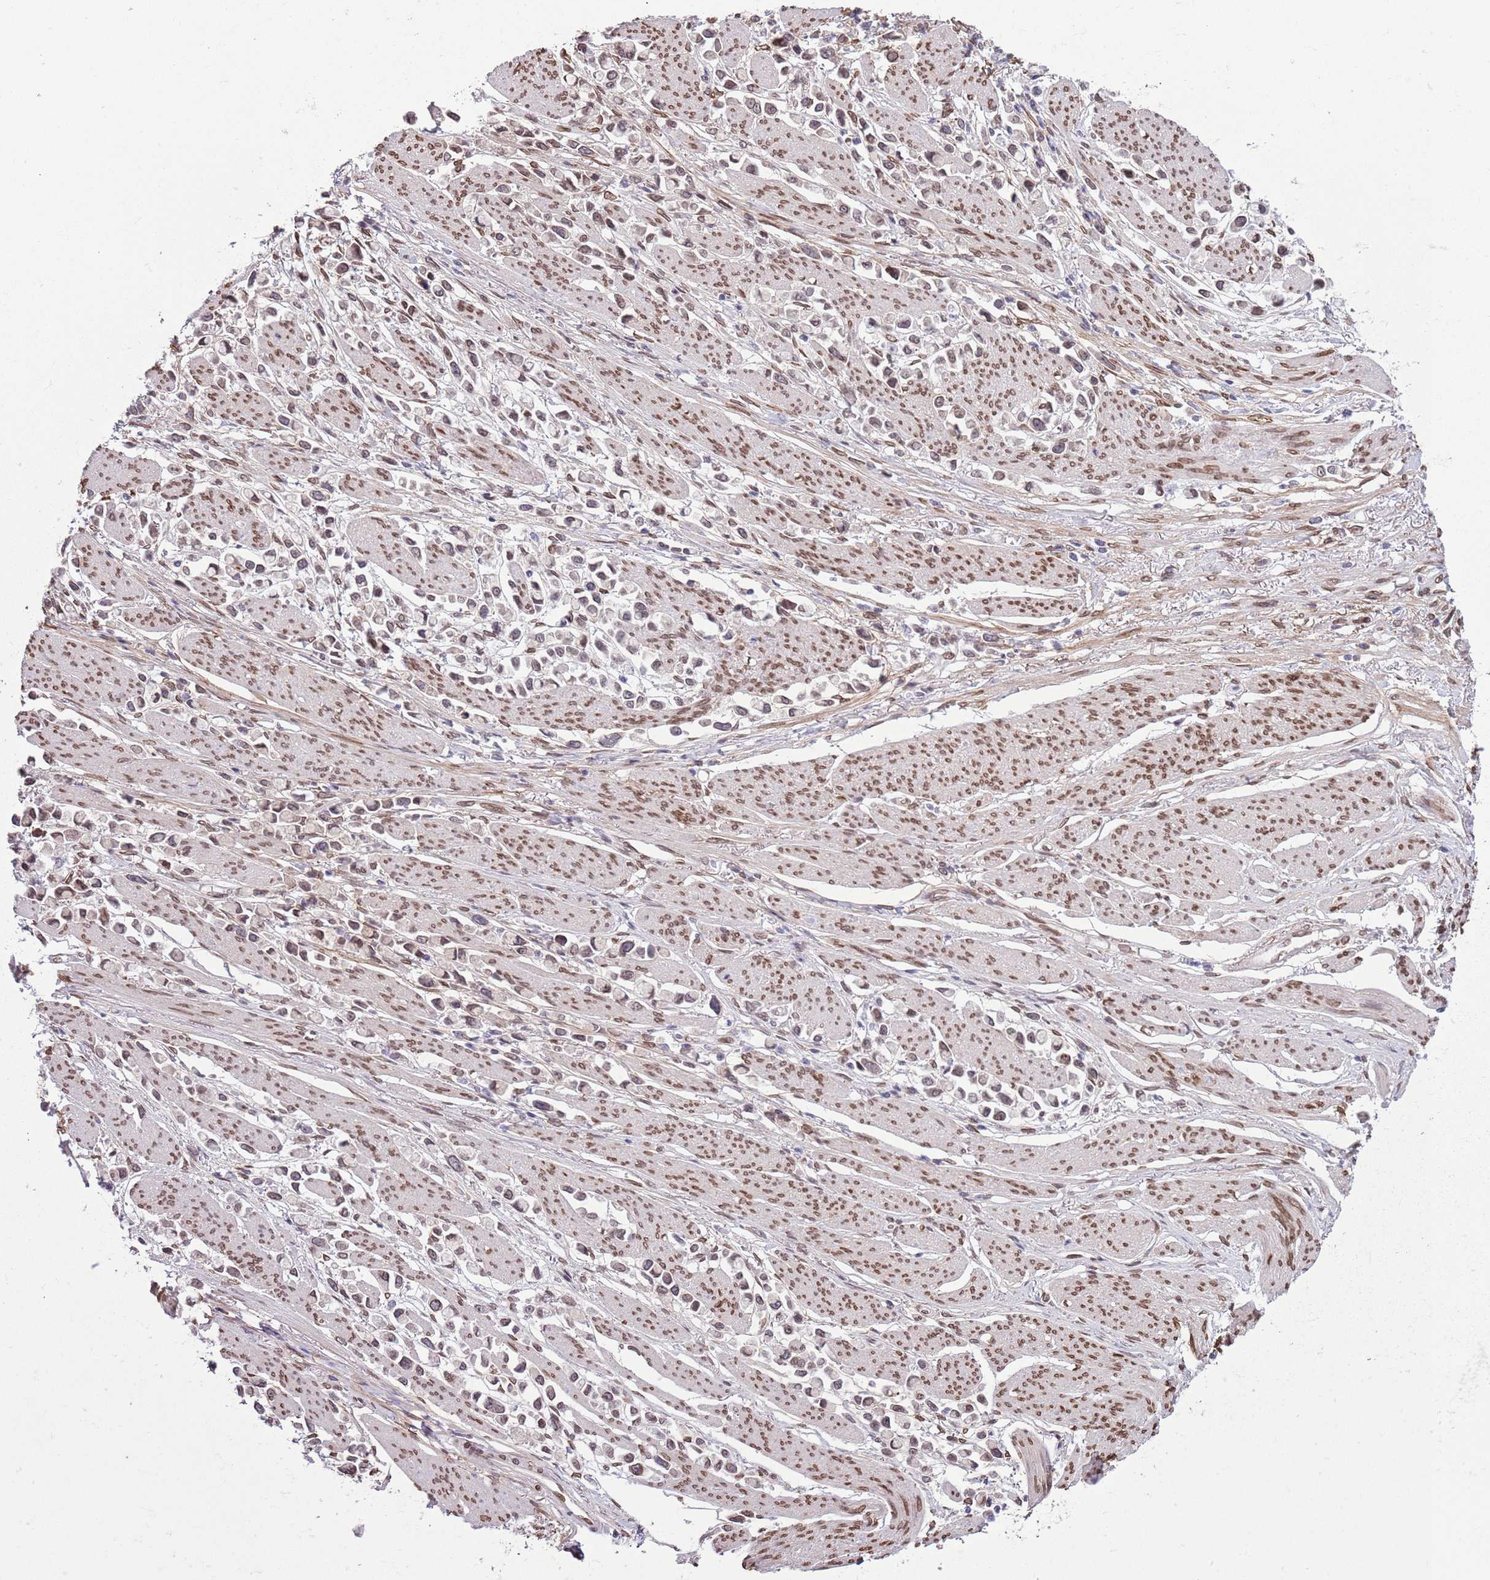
{"staining": {"intensity": "weak", "quantity": "25%-75%", "location": "nuclear"}, "tissue": "stomach cancer", "cell_type": "Tumor cells", "image_type": "cancer", "snomed": [{"axis": "morphology", "description": "Adenocarcinoma, NOS"}, {"axis": "topography", "description": "Stomach"}], "caption": "A histopathology image of human adenocarcinoma (stomach) stained for a protein demonstrates weak nuclear brown staining in tumor cells.", "gene": "ZGLP1", "patient": {"sex": "female", "age": 81}}